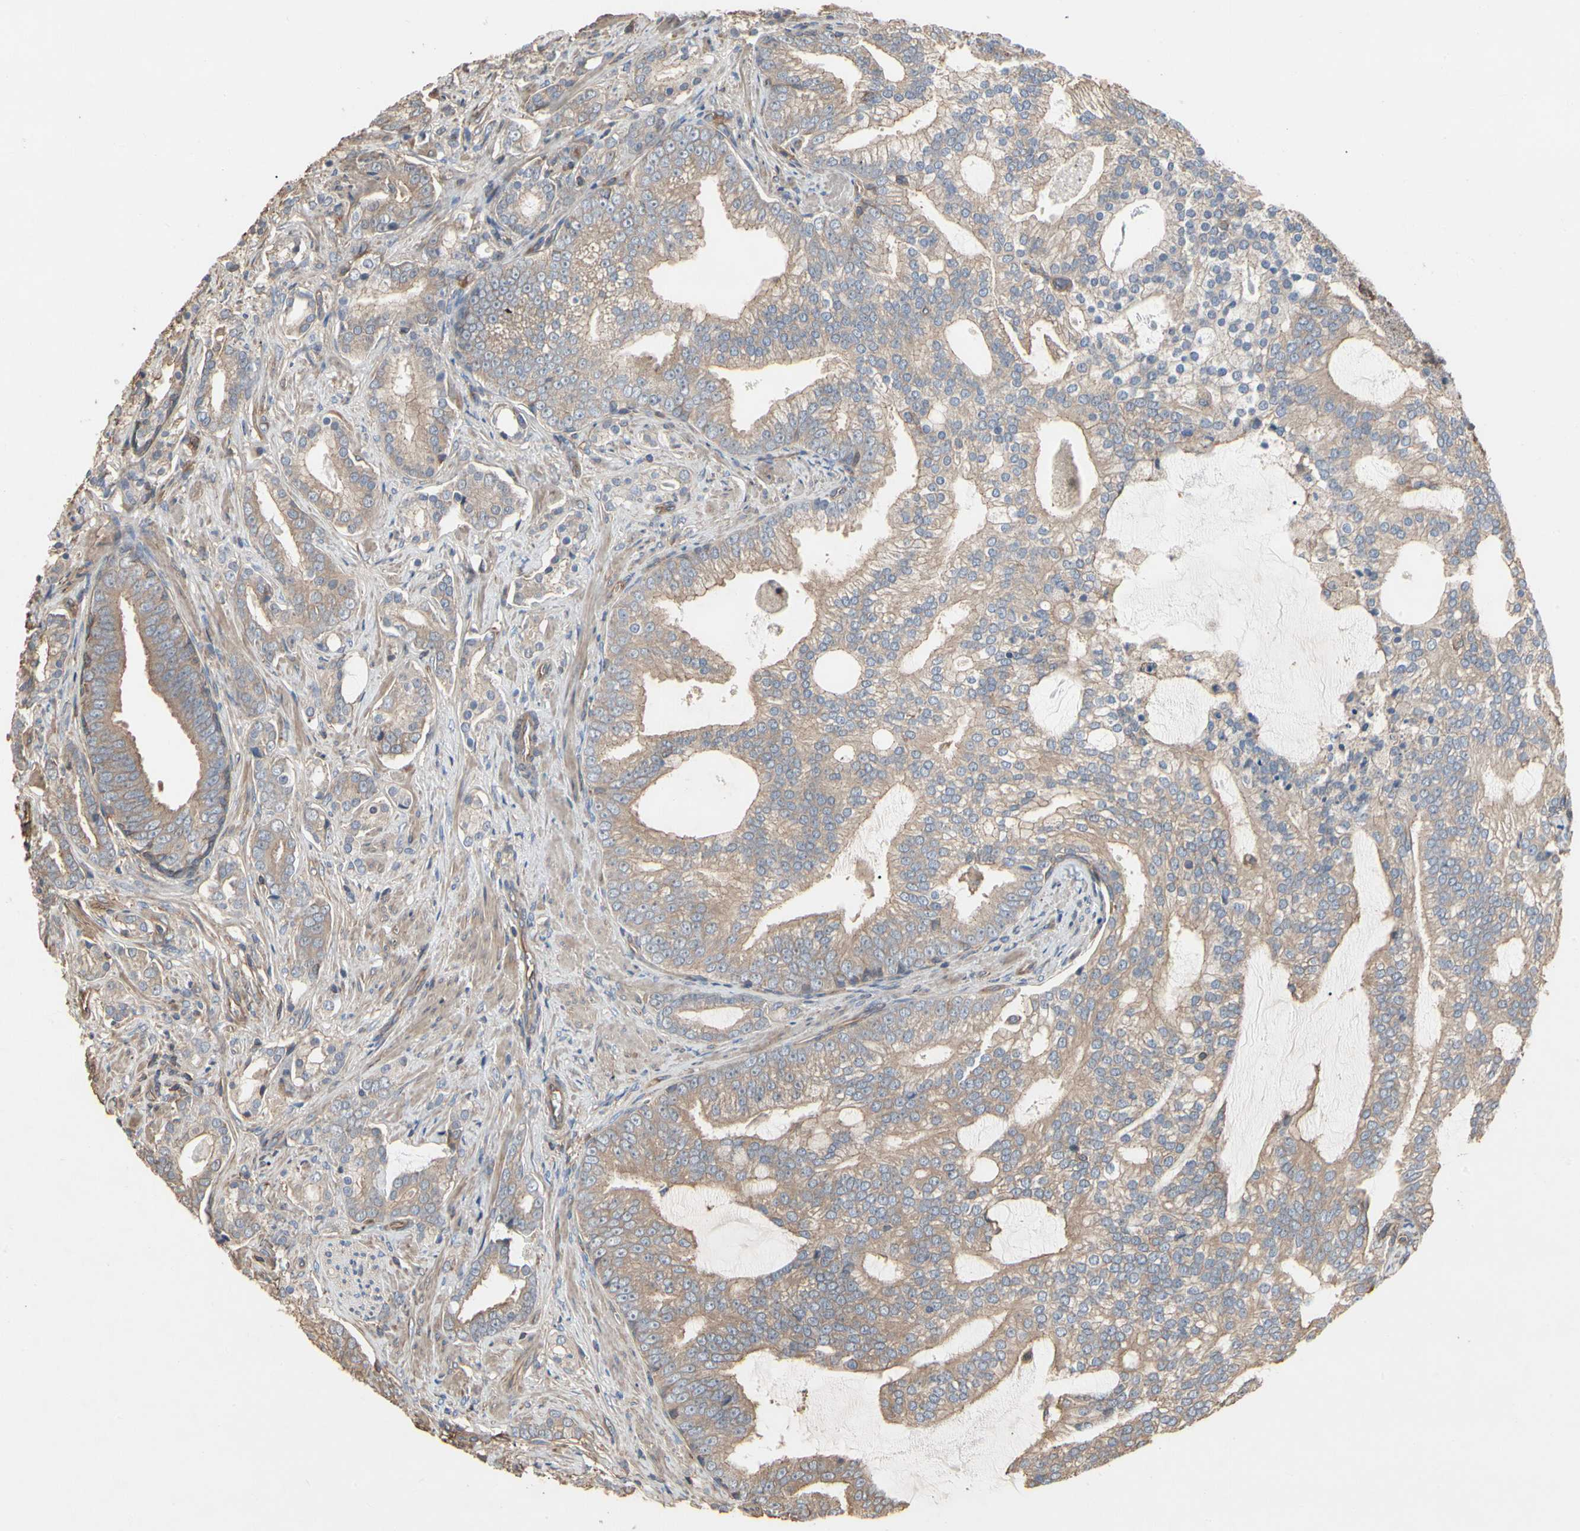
{"staining": {"intensity": "weak", "quantity": ">75%", "location": "cytoplasmic/membranous"}, "tissue": "prostate cancer", "cell_type": "Tumor cells", "image_type": "cancer", "snomed": [{"axis": "morphology", "description": "Adenocarcinoma, Low grade"}, {"axis": "topography", "description": "Prostate"}], "caption": "About >75% of tumor cells in human prostate low-grade adenocarcinoma display weak cytoplasmic/membranous protein positivity as visualized by brown immunohistochemical staining.", "gene": "PDZK1", "patient": {"sex": "male", "age": 58}}